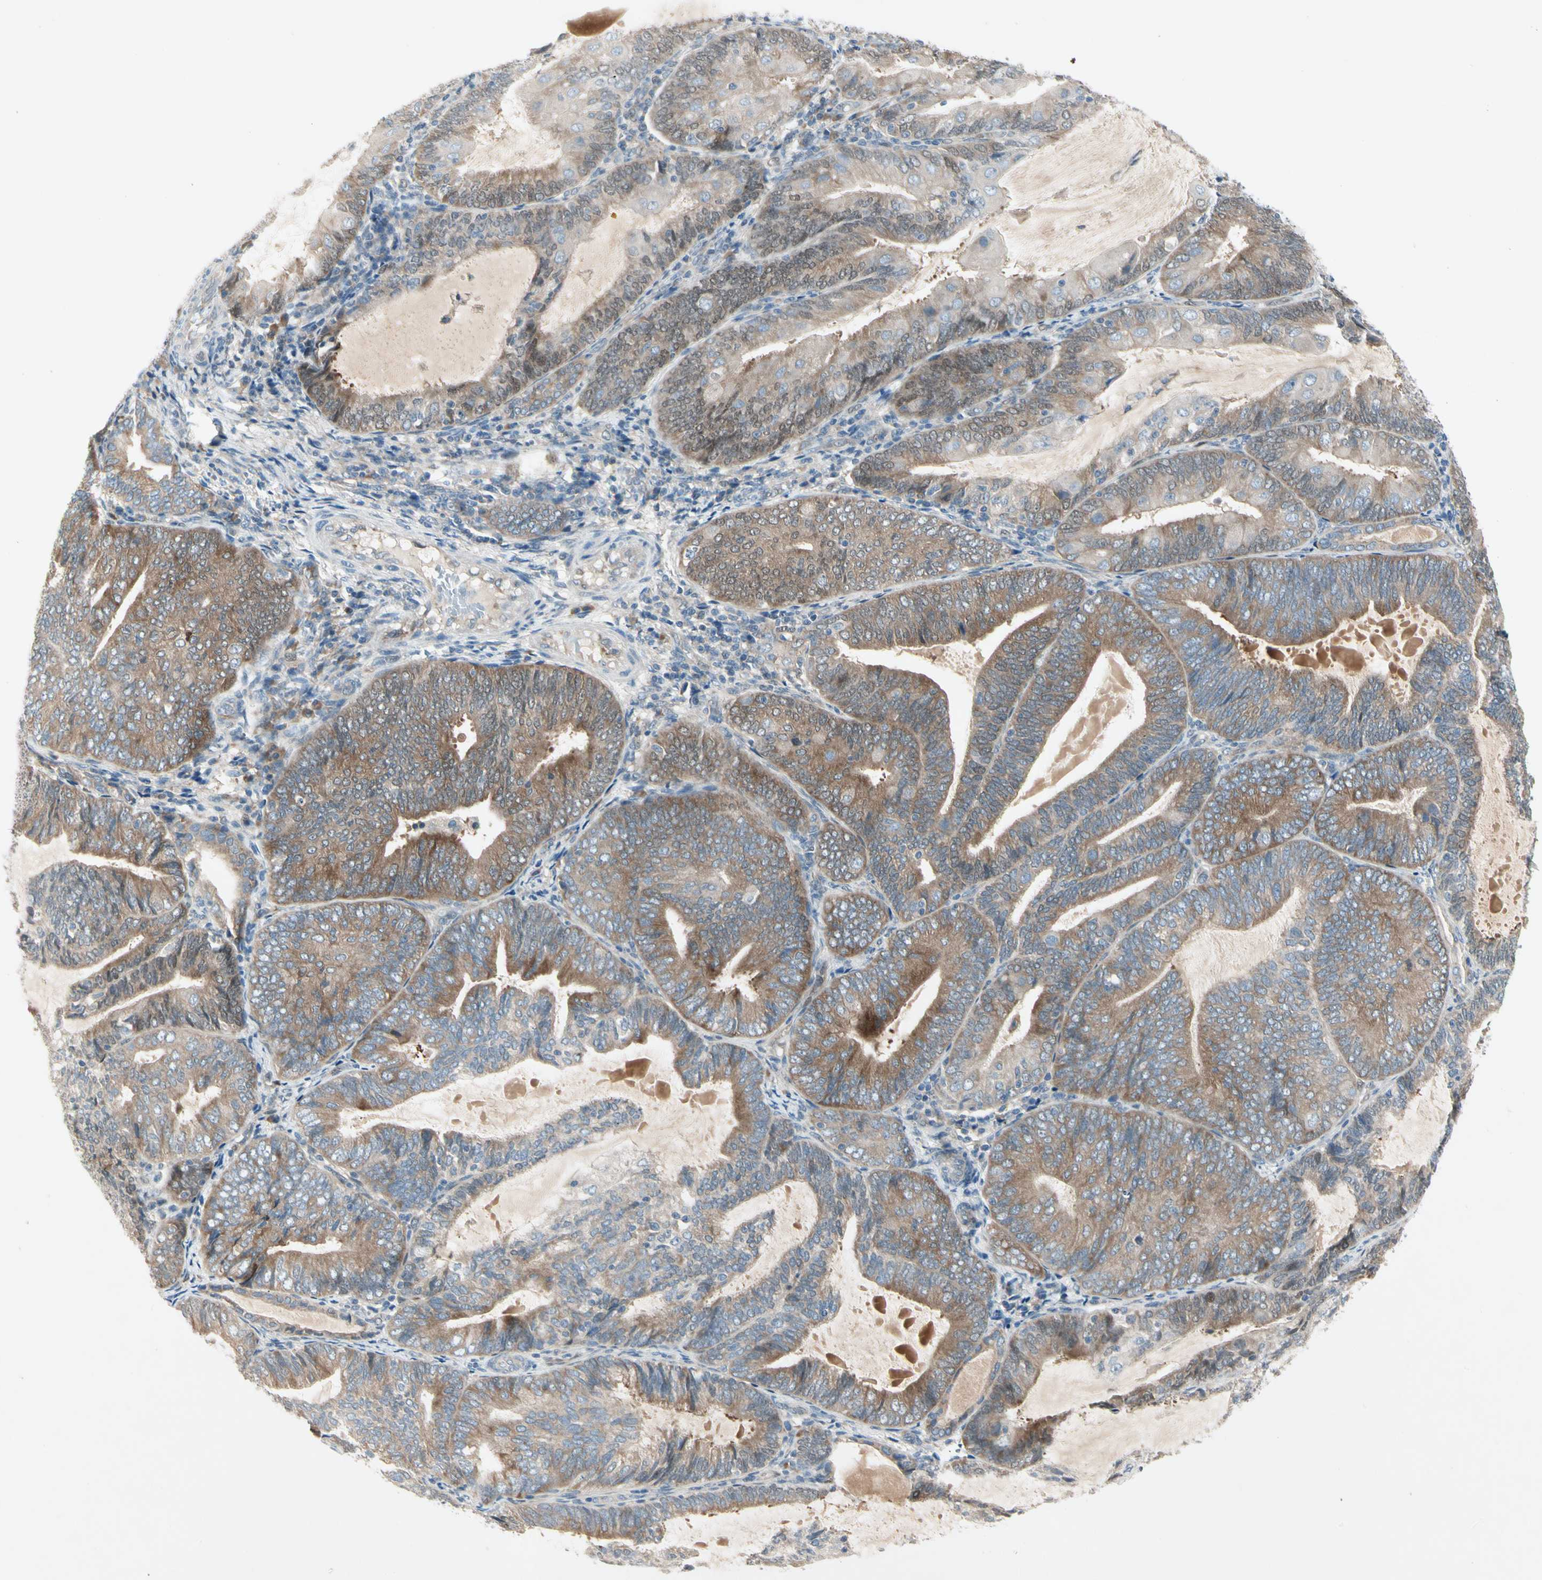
{"staining": {"intensity": "moderate", "quantity": ">75%", "location": "cytoplasmic/membranous"}, "tissue": "endometrial cancer", "cell_type": "Tumor cells", "image_type": "cancer", "snomed": [{"axis": "morphology", "description": "Adenocarcinoma, NOS"}, {"axis": "topography", "description": "Endometrium"}], "caption": "Human endometrial cancer (adenocarcinoma) stained for a protein (brown) reveals moderate cytoplasmic/membranous positive staining in about >75% of tumor cells.", "gene": "IL1R1", "patient": {"sex": "female", "age": 81}}